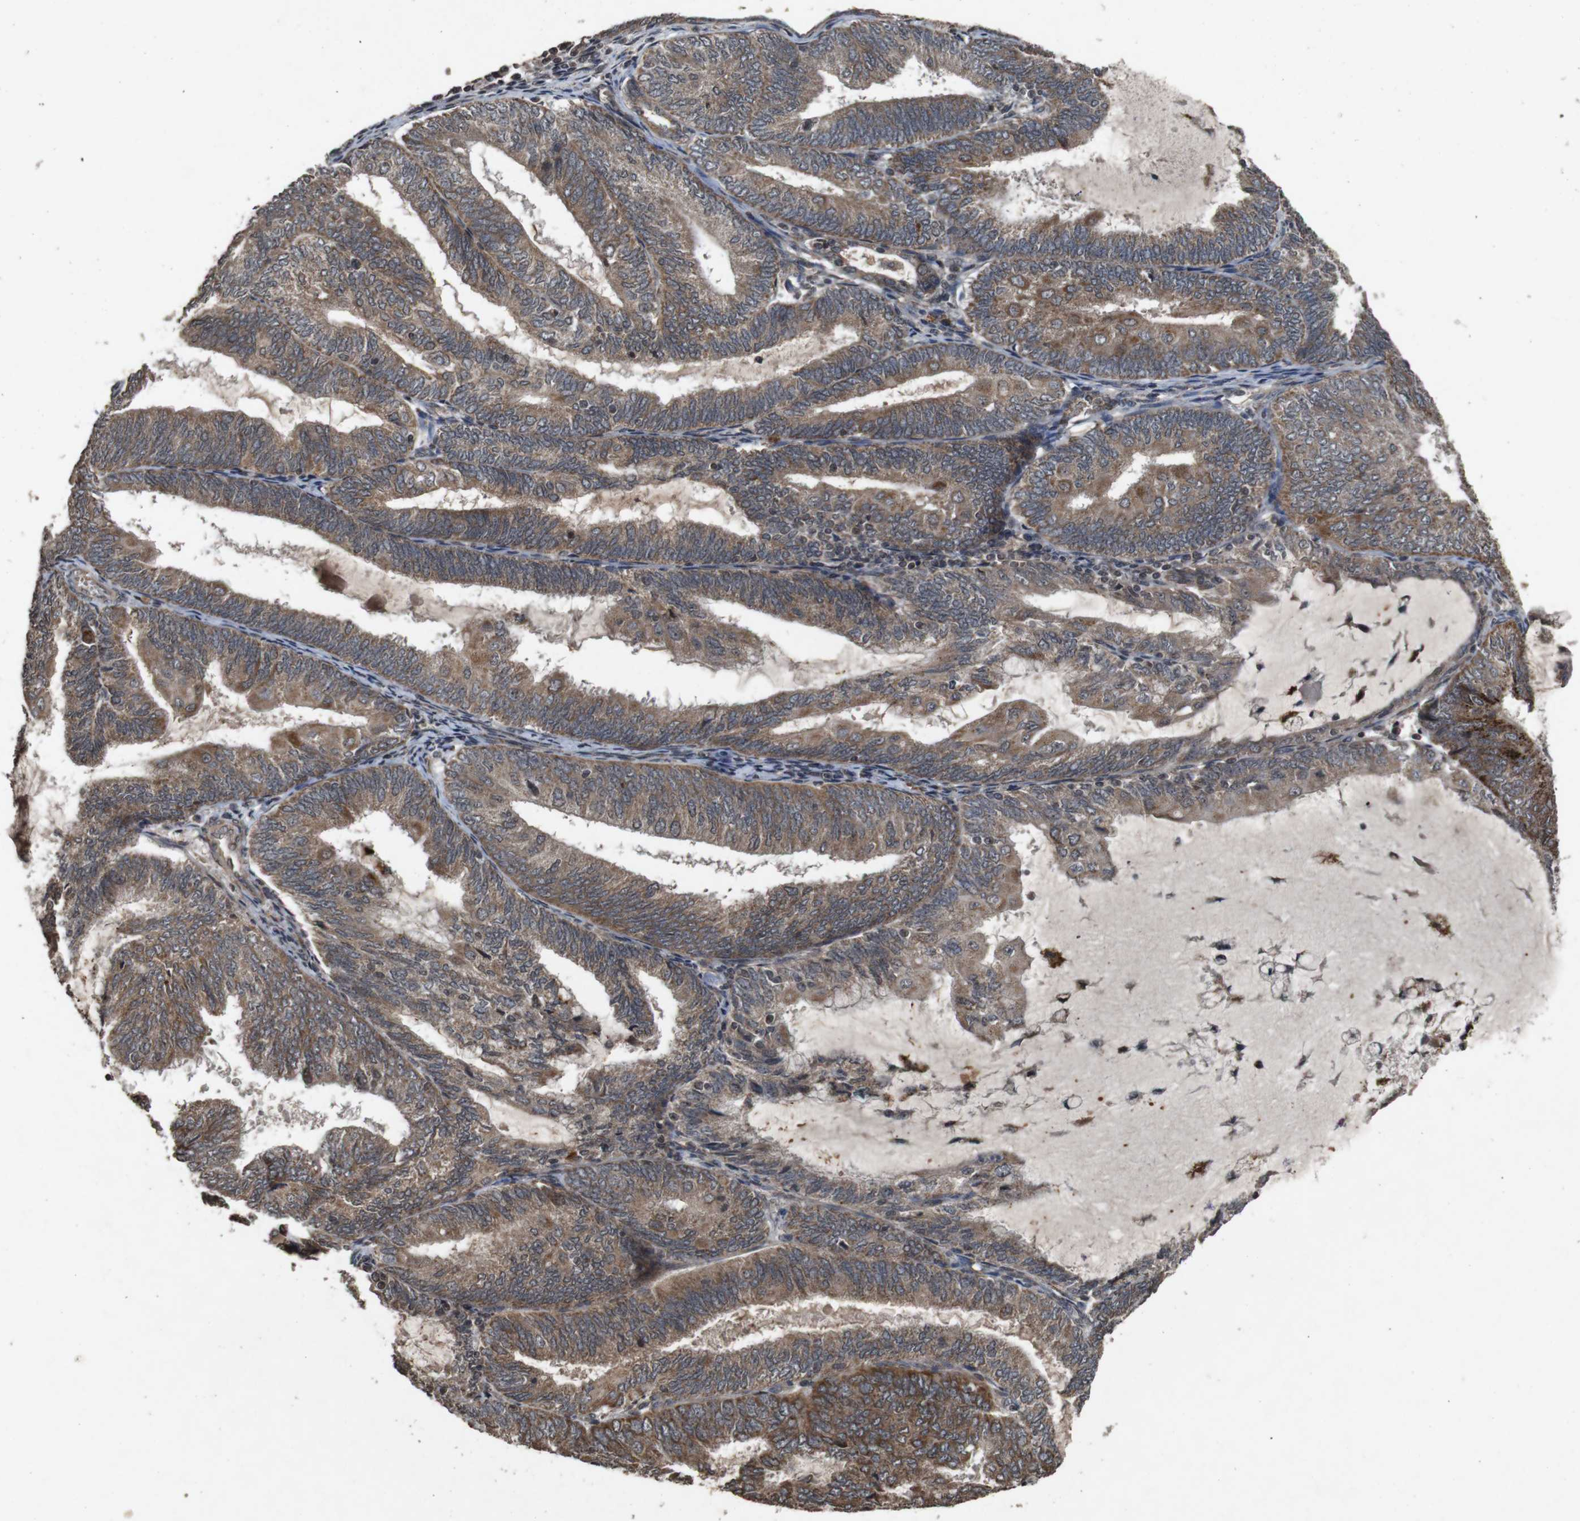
{"staining": {"intensity": "moderate", "quantity": ">75%", "location": "cytoplasmic/membranous"}, "tissue": "endometrial cancer", "cell_type": "Tumor cells", "image_type": "cancer", "snomed": [{"axis": "morphology", "description": "Adenocarcinoma, NOS"}, {"axis": "topography", "description": "Endometrium"}], "caption": "Immunohistochemistry (DAB (3,3'-diaminobenzidine)) staining of human adenocarcinoma (endometrial) reveals moderate cytoplasmic/membranous protein positivity in approximately >75% of tumor cells. (IHC, brightfield microscopy, high magnification).", "gene": "SORL1", "patient": {"sex": "female", "age": 81}}